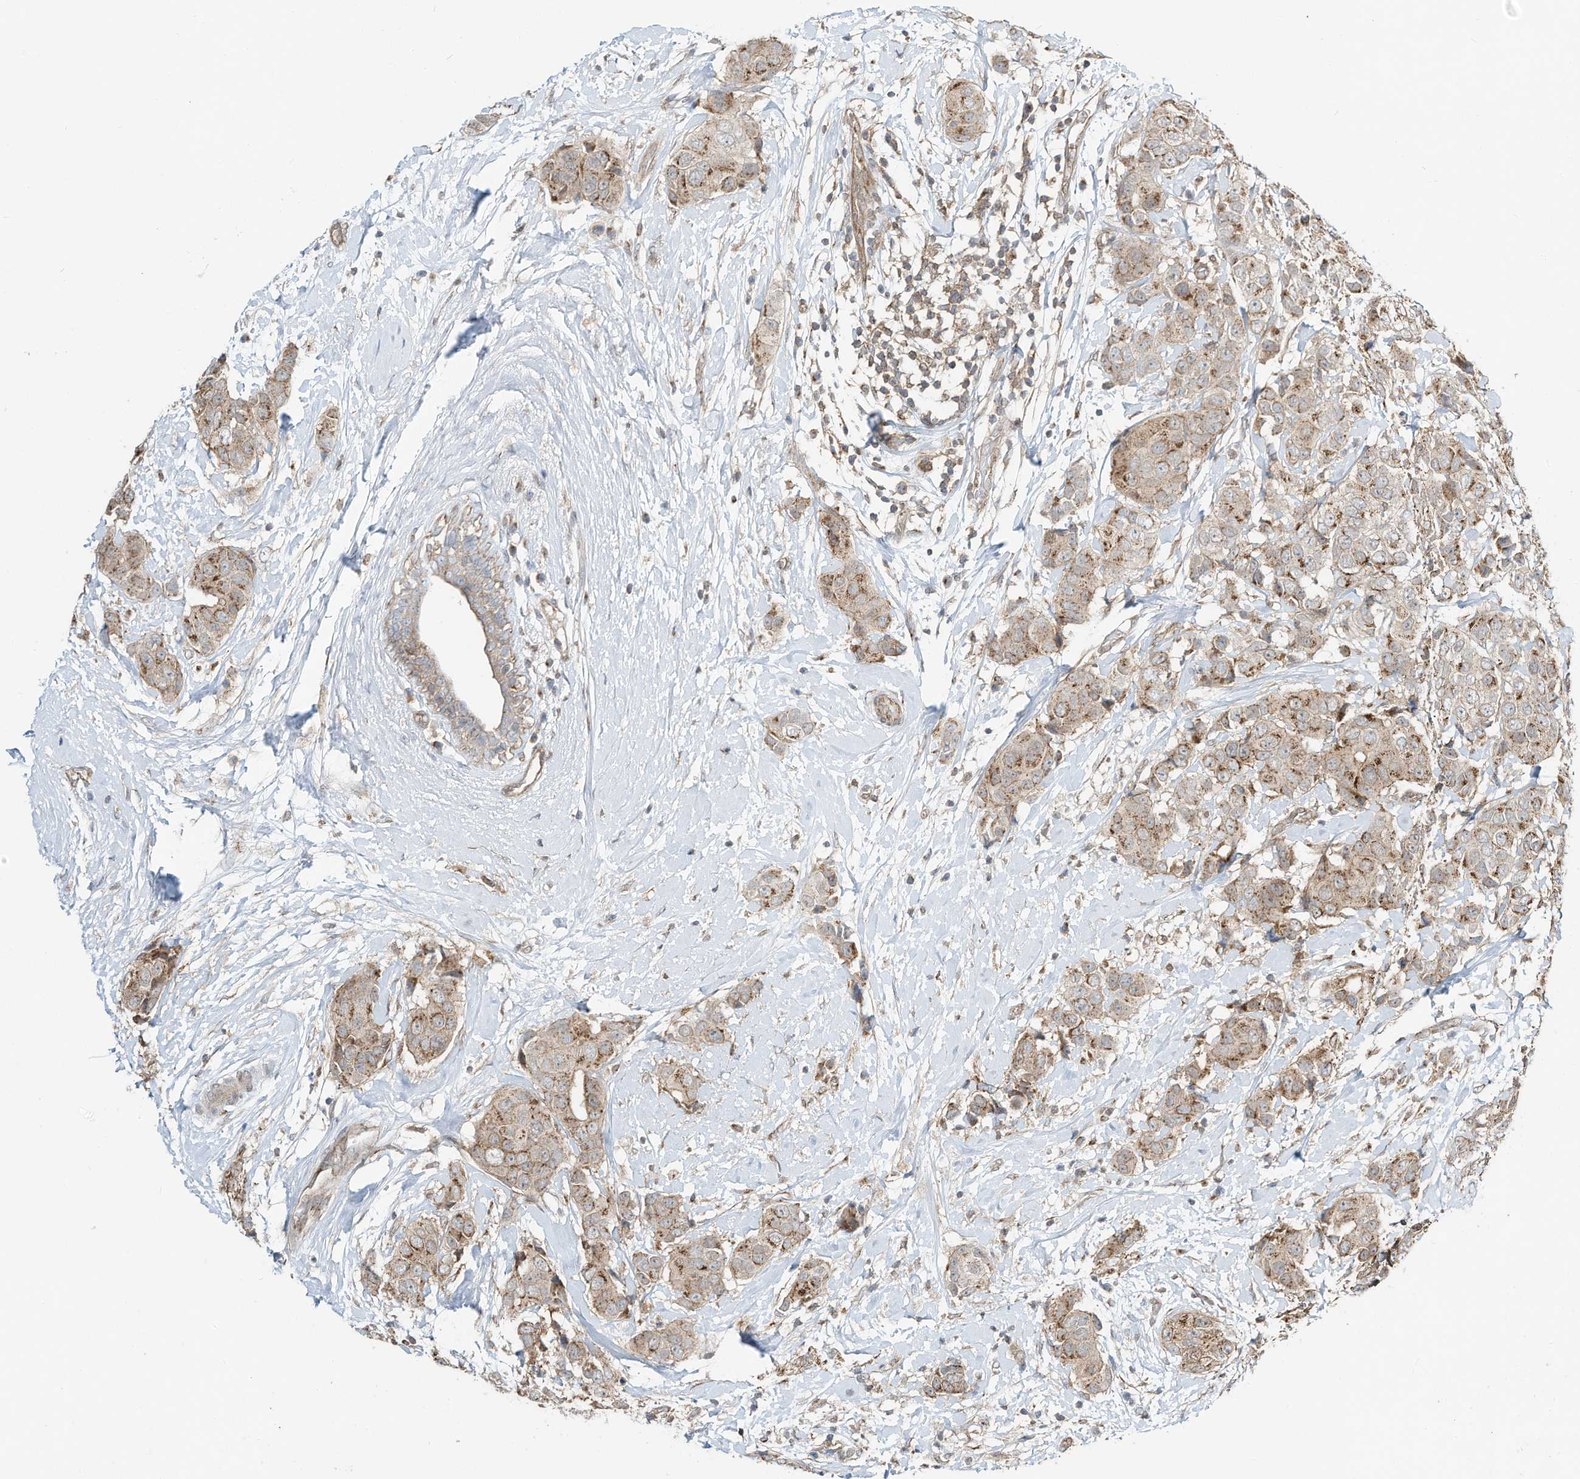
{"staining": {"intensity": "moderate", "quantity": ">75%", "location": "cytoplasmic/membranous"}, "tissue": "breast cancer", "cell_type": "Tumor cells", "image_type": "cancer", "snomed": [{"axis": "morphology", "description": "Normal tissue, NOS"}, {"axis": "morphology", "description": "Duct carcinoma"}, {"axis": "topography", "description": "Breast"}], "caption": "Tumor cells demonstrate moderate cytoplasmic/membranous expression in approximately >75% of cells in breast cancer (infiltrating ductal carcinoma). Nuclei are stained in blue.", "gene": "CUX1", "patient": {"sex": "female", "age": 39}}